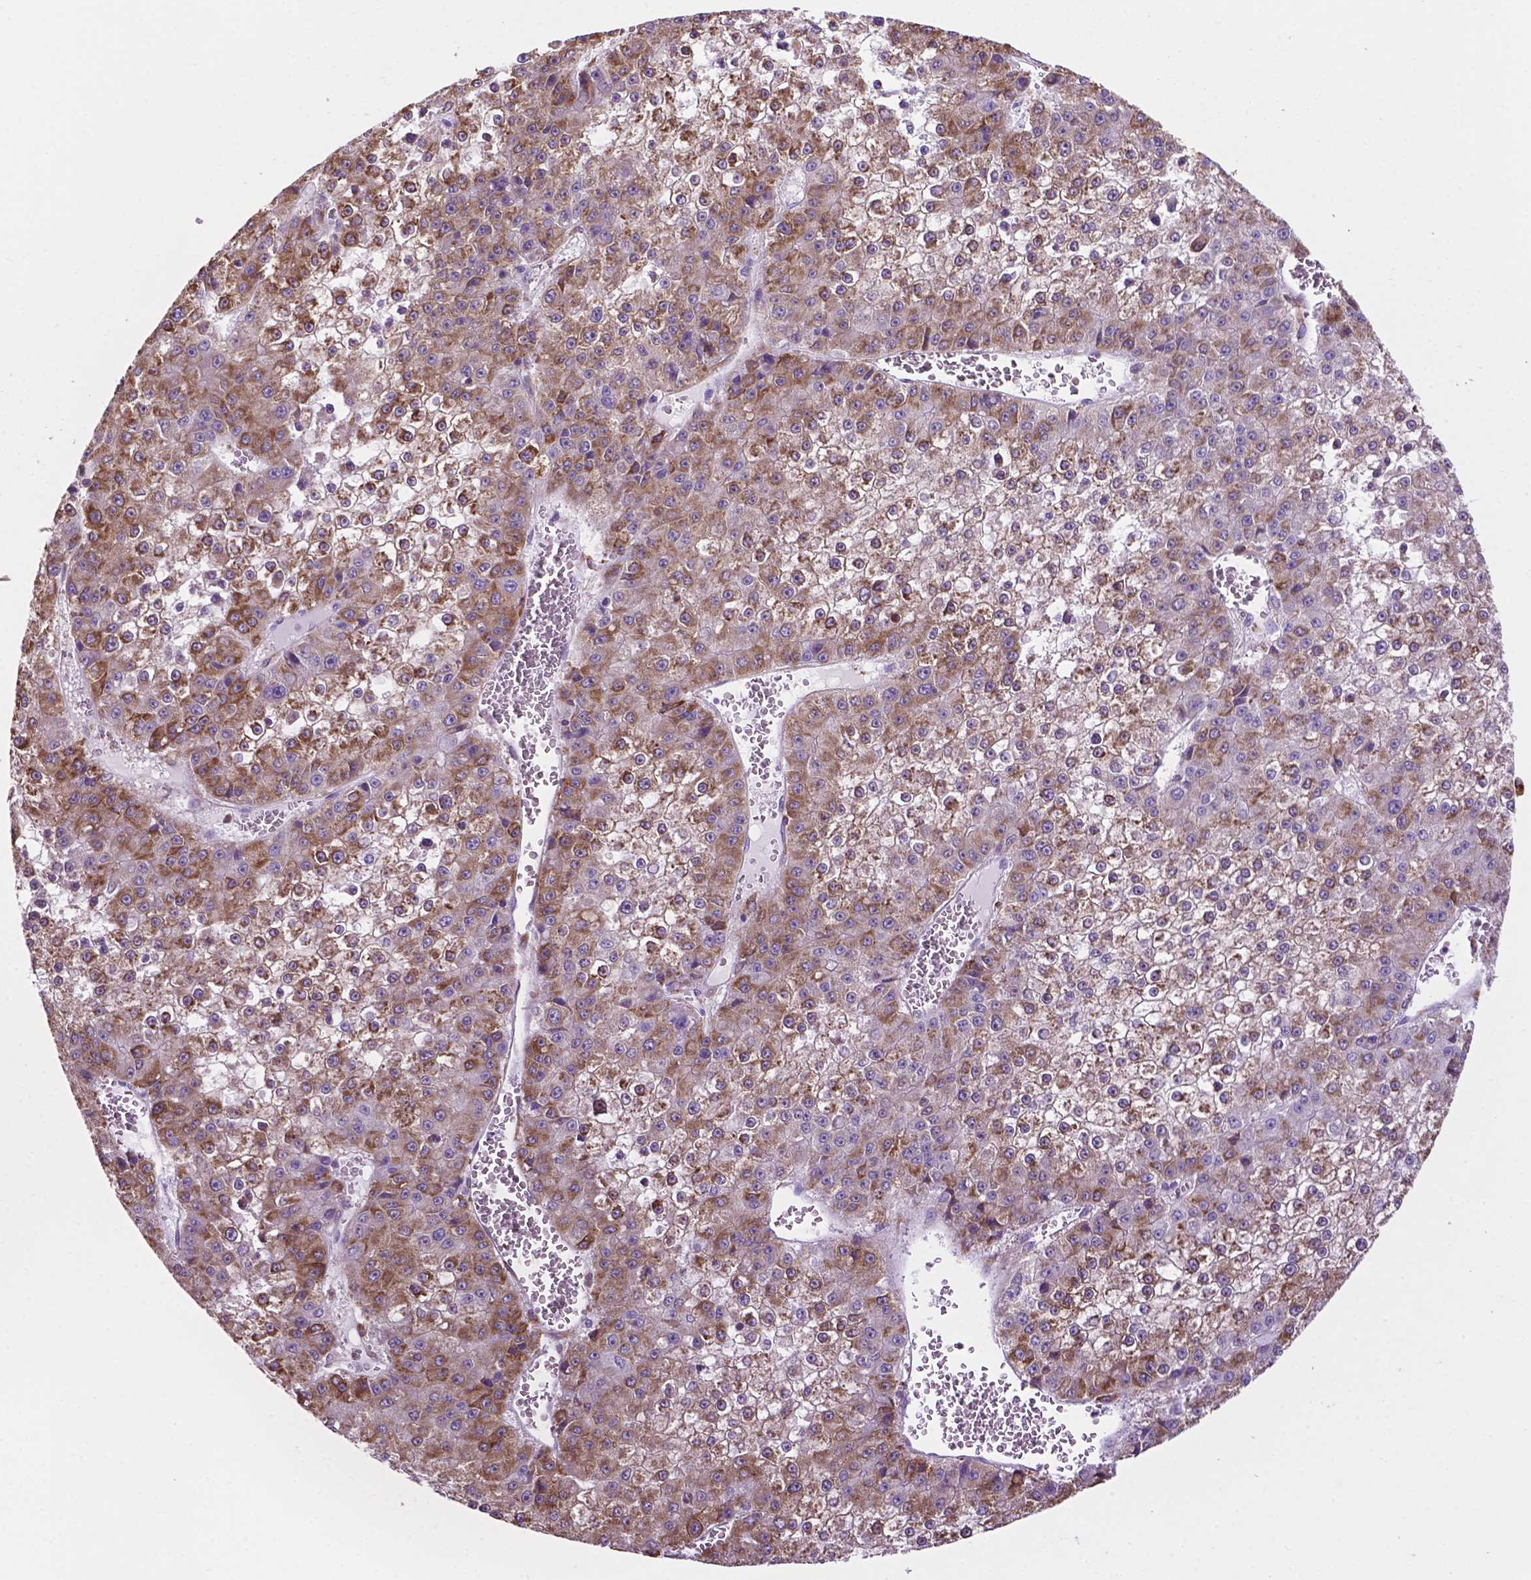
{"staining": {"intensity": "moderate", "quantity": "25%-75%", "location": "cytoplasmic/membranous"}, "tissue": "liver cancer", "cell_type": "Tumor cells", "image_type": "cancer", "snomed": [{"axis": "morphology", "description": "Carcinoma, Hepatocellular, NOS"}, {"axis": "topography", "description": "Liver"}], "caption": "The micrograph demonstrates a brown stain indicating the presence of a protein in the cytoplasmic/membranous of tumor cells in liver cancer (hepatocellular carcinoma). Using DAB (brown) and hematoxylin (blue) stains, captured at high magnification using brightfield microscopy.", "gene": "RPL29", "patient": {"sex": "female", "age": 73}}